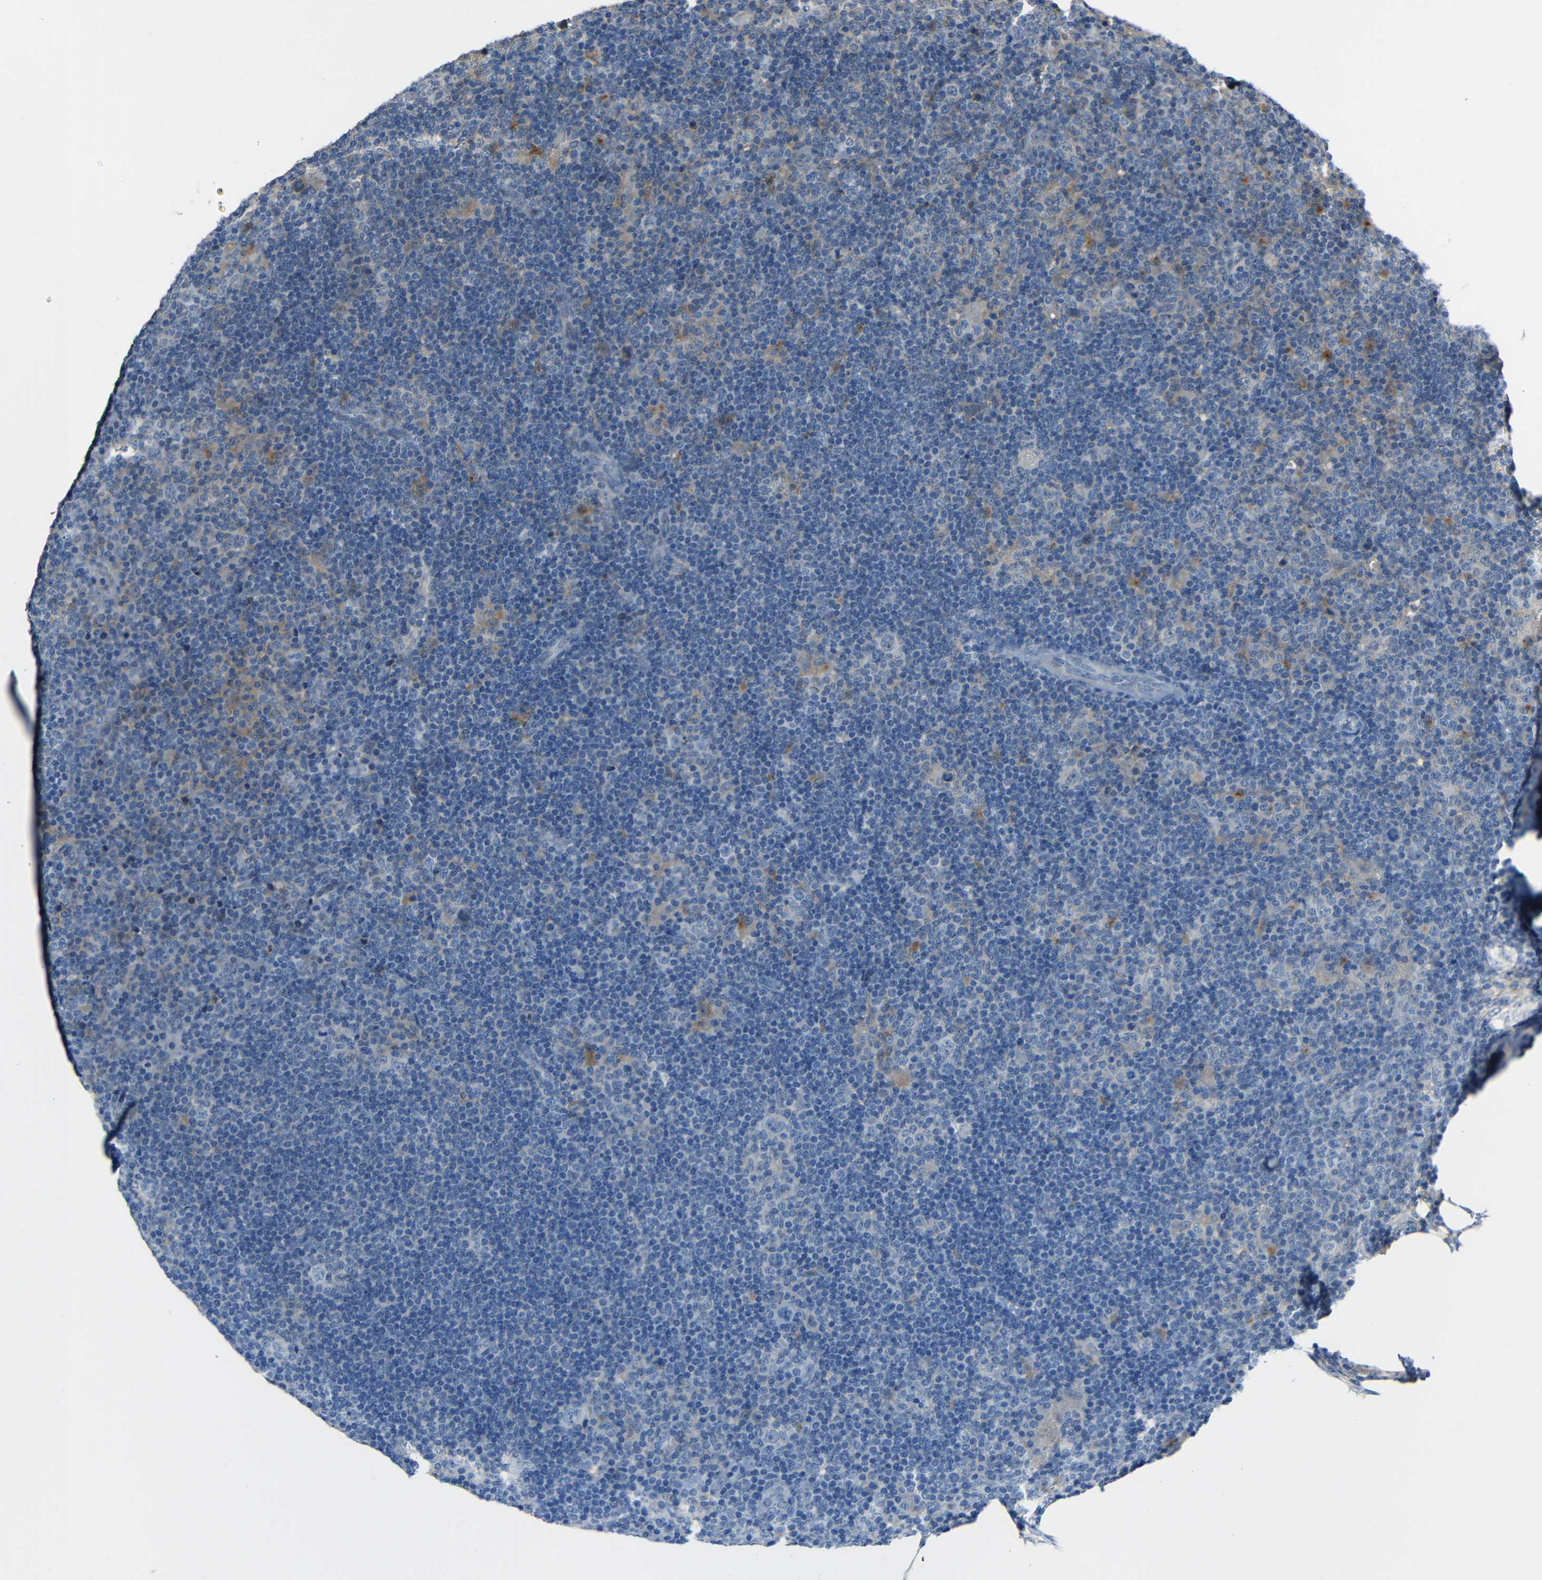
{"staining": {"intensity": "moderate", "quantity": "<25%", "location": "cytoplasmic/membranous"}, "tissue": "lymphoma", "cell_type": "Tumor cells", "image_type": "cancer", "snomed": [{"axis": "morphology", "description": "Hodgkin's disease, NOS"}, {"axis": "topography", "description": "Lymph node"}], "caption": "High-magnification brightfield microscopy of lymphoma stained with DAB (3,3'-diaminobenzidine) (brown) and counterstained with hematoxylin (blue). tumor cells exhibit moderate cytoplasmic/membranous positivity is identified in about<25% of cells.", "gene": "DNAJC5", "patient": {"sex": "female", "age": 57}}